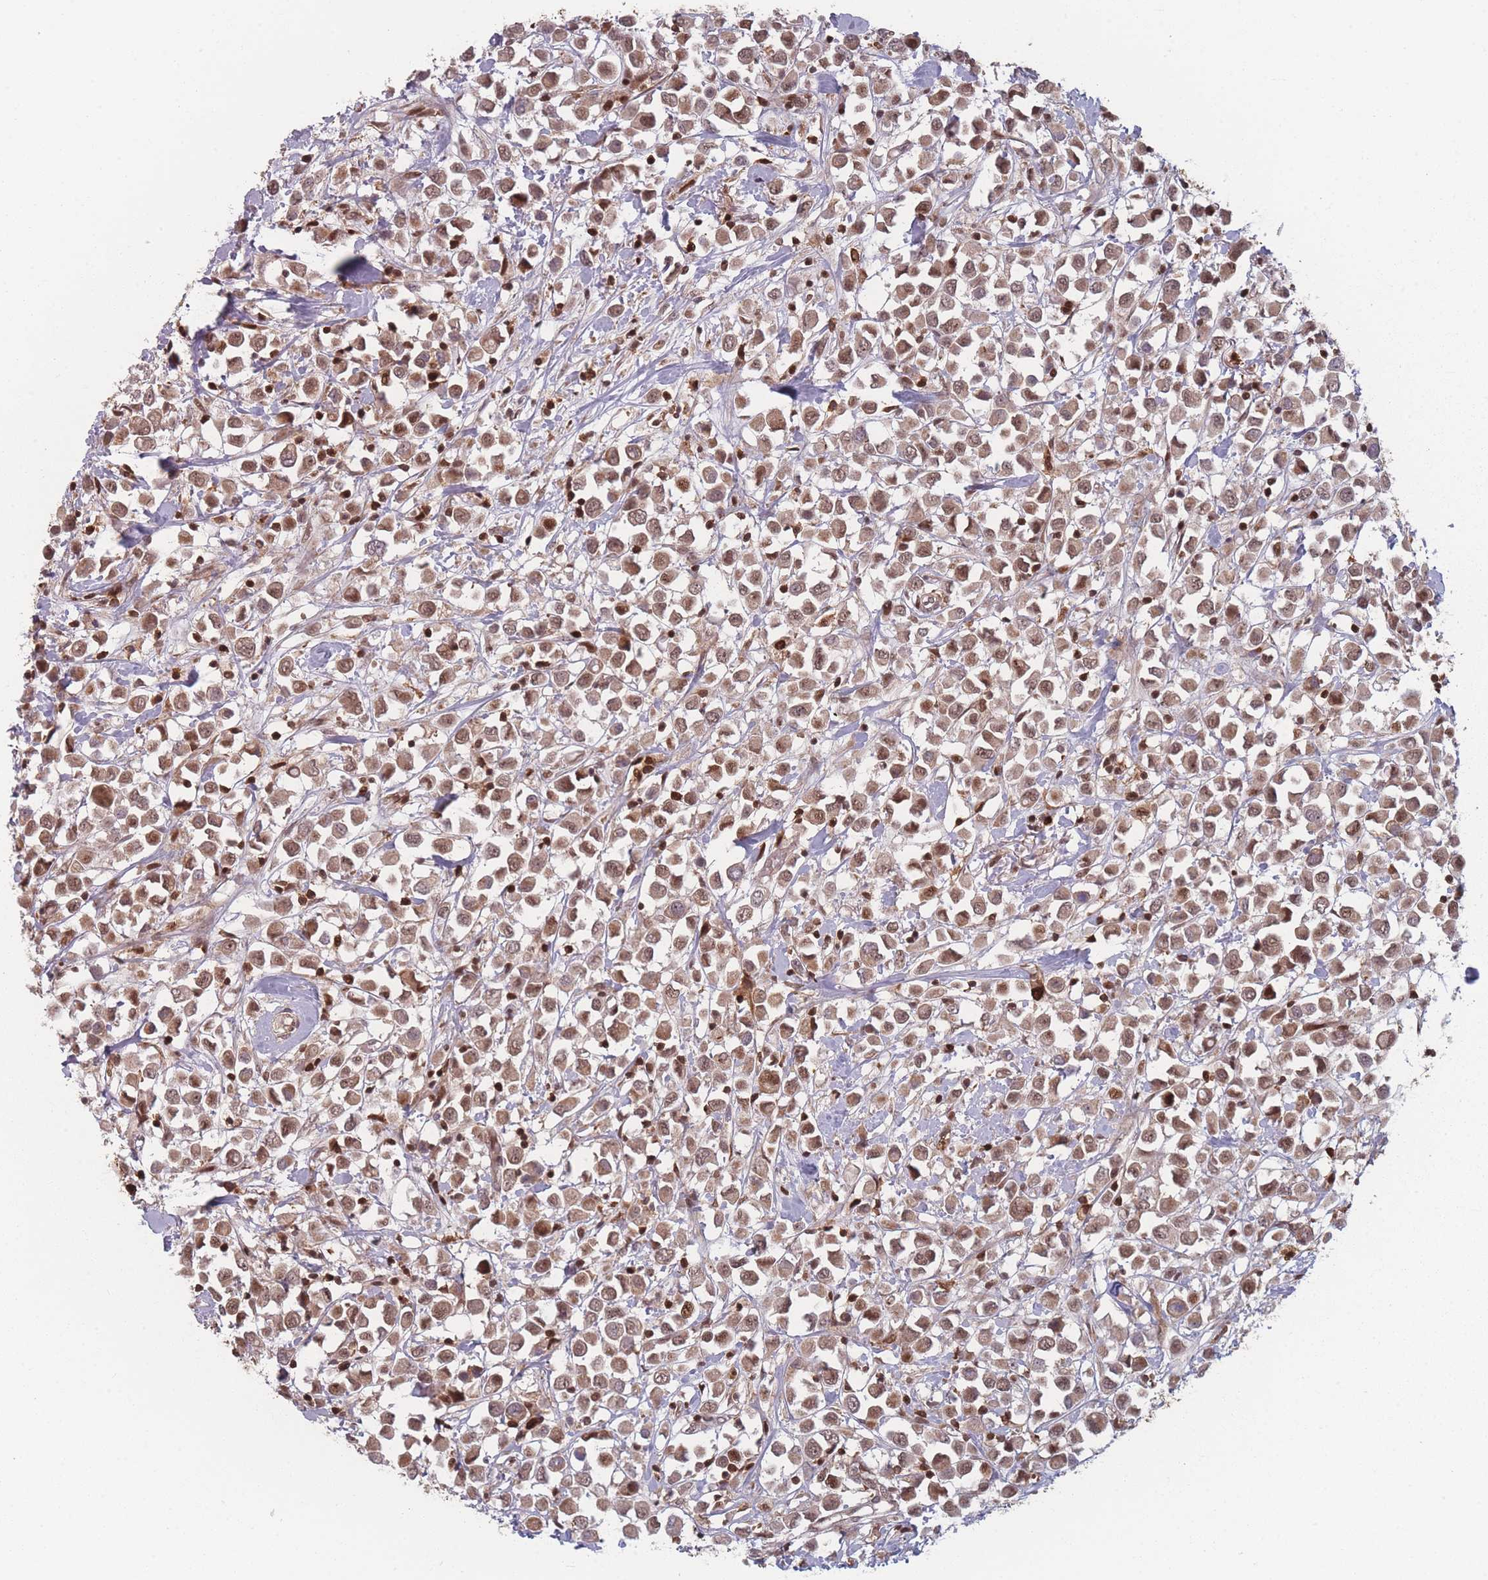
{"staining": {"intensity": "moderate", "quantity": ">75%", "location": "cytoplasmic/membranous,nuclear"}, "tissue": "breast cancer", "cell_type": "Tumor cells", "image_type": "cancer", "snomed": [{"axis": "morphology", "description": "Duct carcinoma"}, {"axis": "topography", "description": "Breast"}], "caption": "An image of human breast cancer stained for a protein exhibits moderate cytoplasmic/membranous and nuclear brown staining in tumor cells. (Brightfield microscopy of DAB IHC at high magnification).", "gene": "WDR55", "patient": {"sex": "female", "age": 61}}